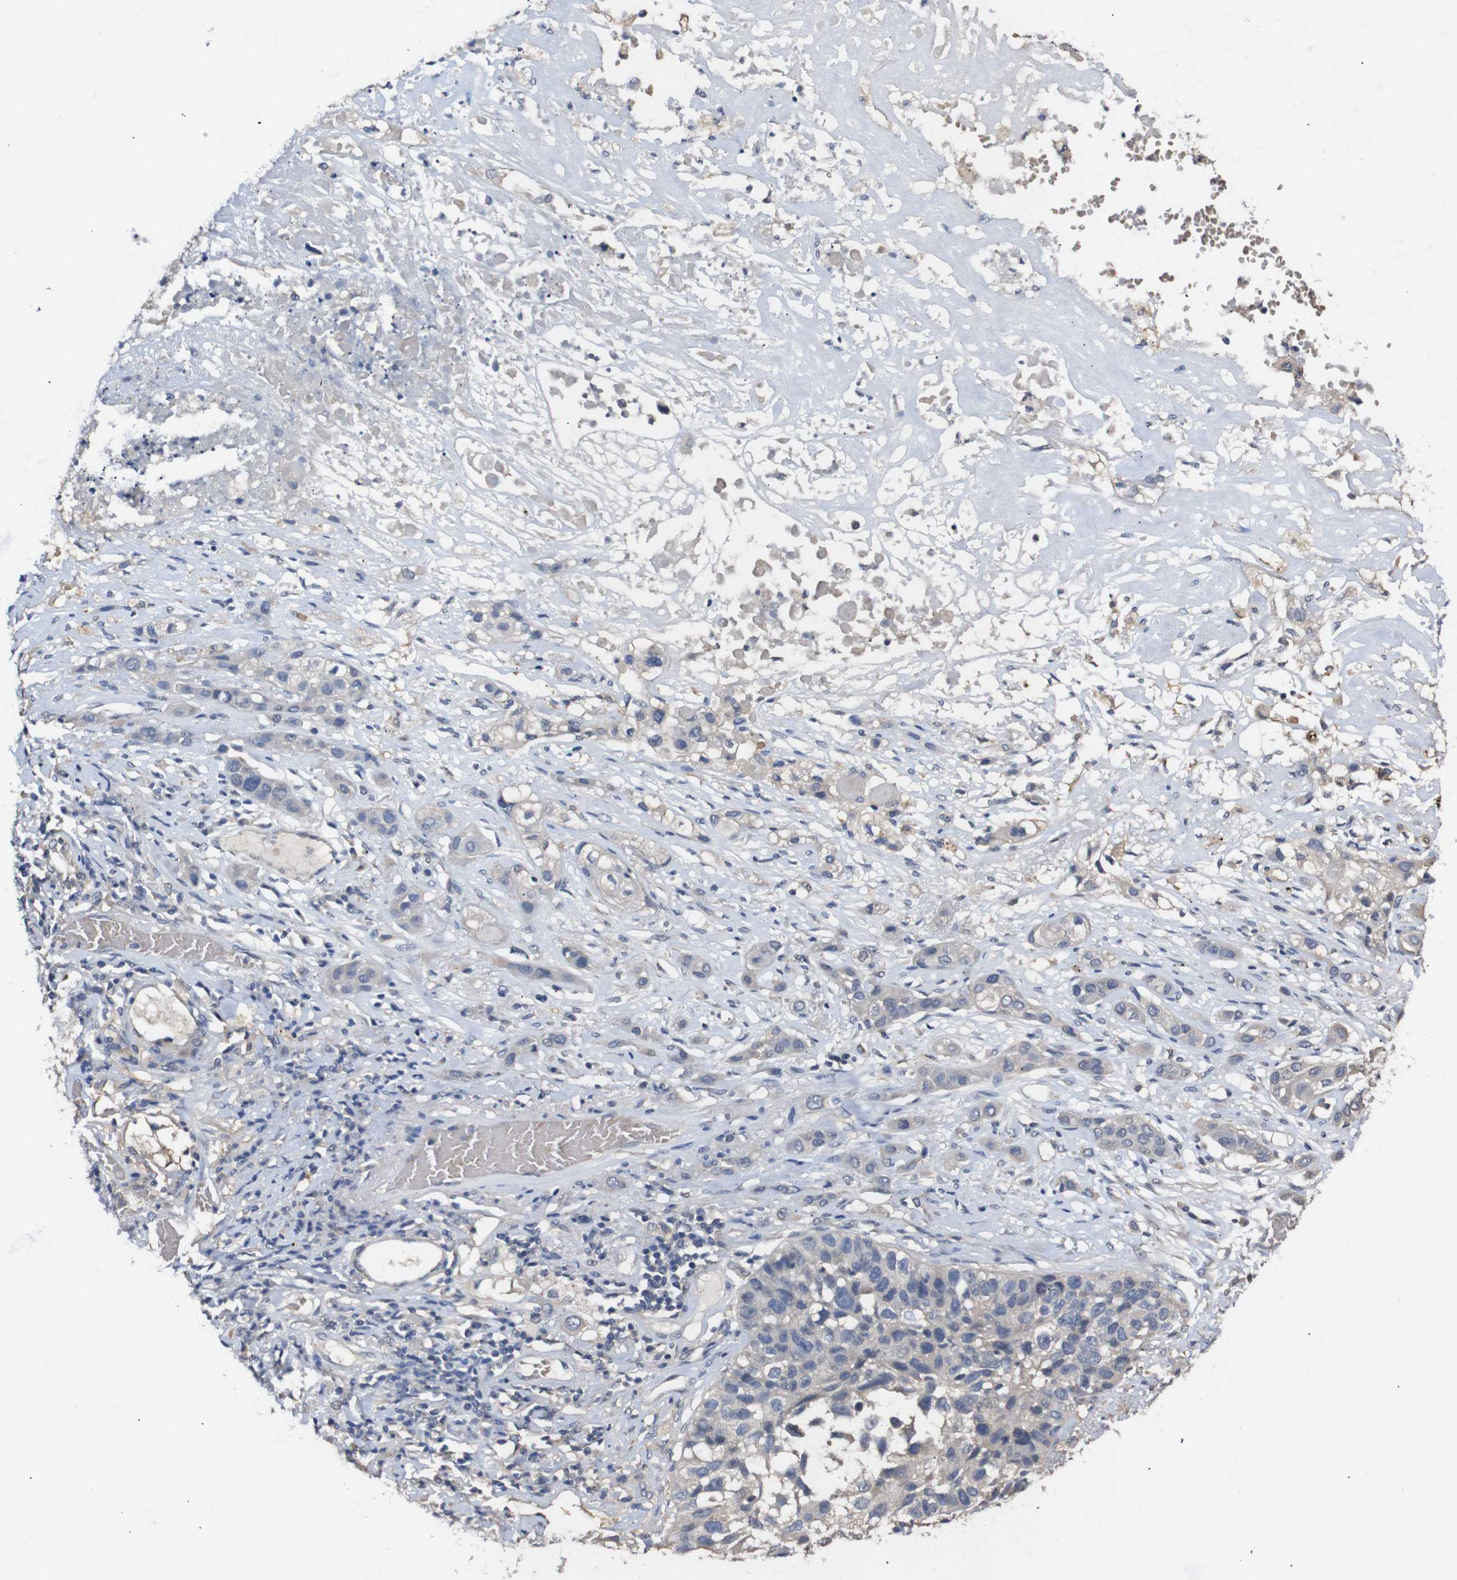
{"staining": {"intensity": "negative", "quantity": "none", "location": "none"}, "tissue": "lung cancer", "cell_type": "Tumor cells", "image_type": "cancer", "snomed": [{"axis": "morphology", "description": "Squamous cell carcinoma, NOS"}, {"axis": "topography", "description": "Lung"}], "caption": "Immunohistochemistry (IHC) image of neoplastic tissue: lung squamous cell carcinoma stained with DAB (3,3'-diaminobenzidine) exhibits no significant protein positivity in tumor cells.", "gene": "HNF1A", "patient": {"sex": "male", "age": 71}}